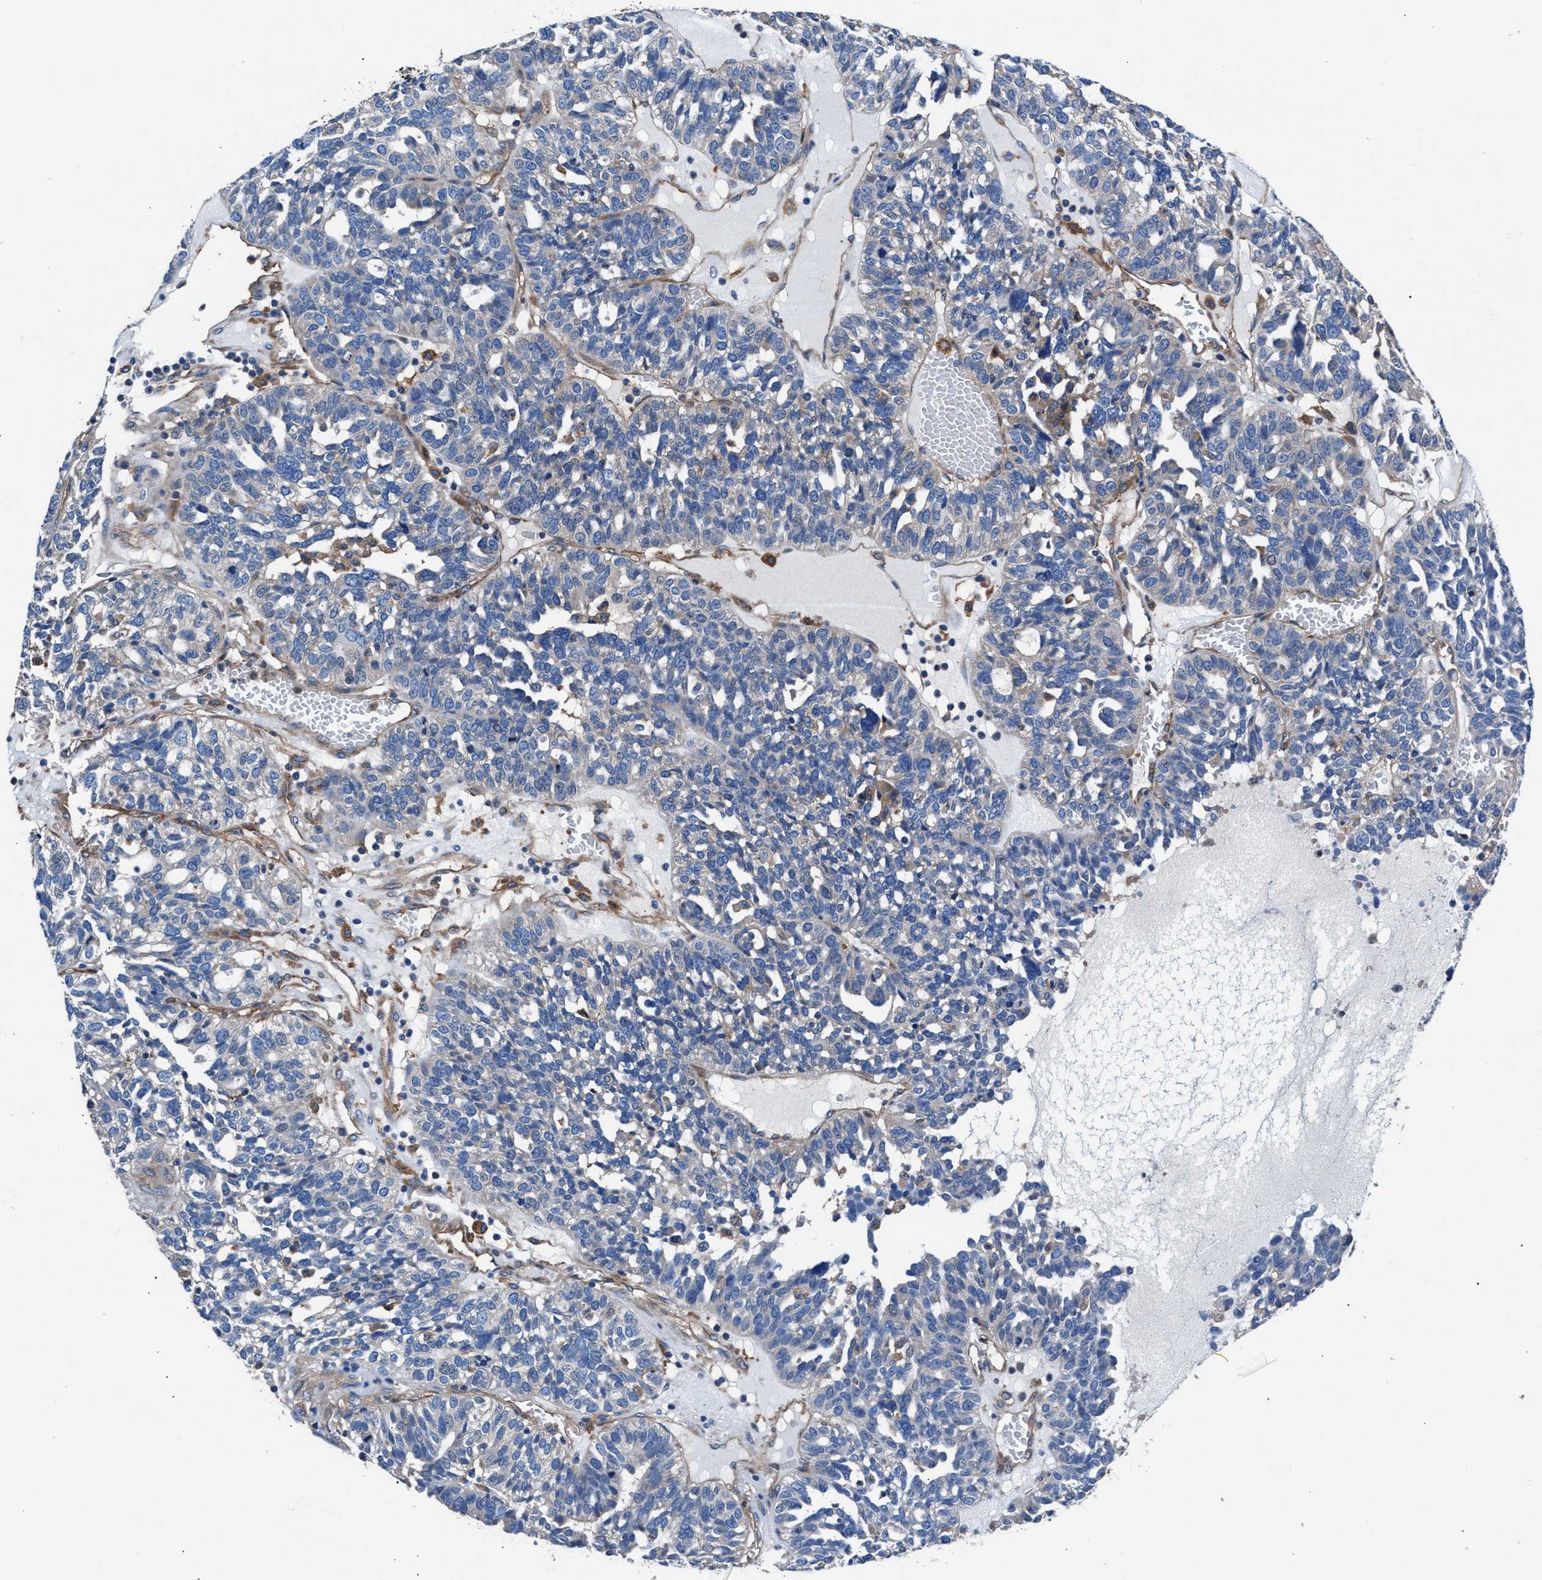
{"staining": {"intensity": "negative", "quantity": "none", "location": "none"}, "tissue": "ovarian cancer", "cell_type": "Tumor cells", "image_type": "cancer", "snomed": [{"axis": "morphology", "description": "Cystadenocarcinoma, serous, NOS"}, {"axis": "topography", "description": "Ovary"}], "caption": "IHC photomicrograph of neoplastic tissue: human ovarian cancer (serous cystadenocarcinoma) stained with DAB (3,3'-diaminobenzidine) demonstrates no significant protein staining in tumor cells.", "gene": "SH3GL1", "patient": {"sex": "female", "age": 59}}